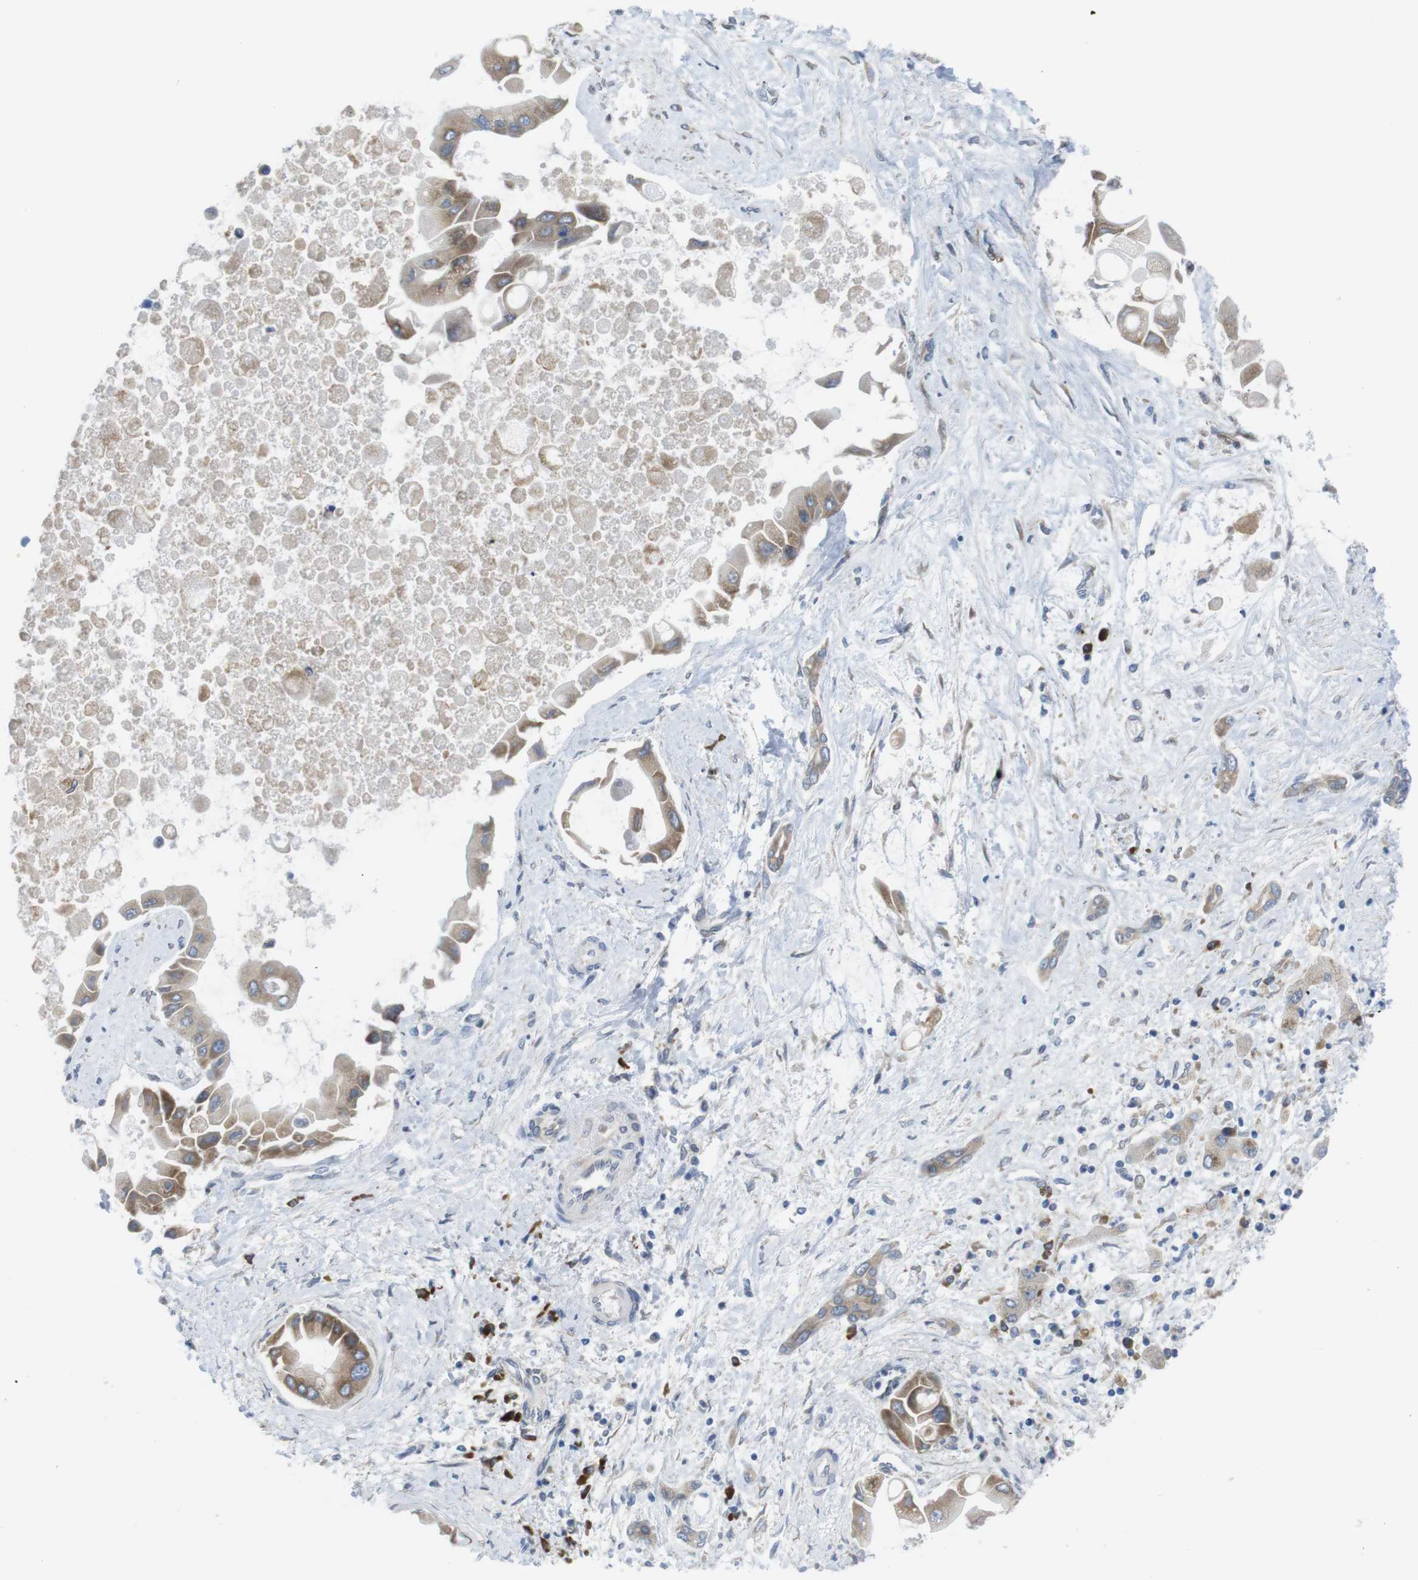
{"staining": {"intensity": "weak", "quantity": "25%-75%", "location": "cytoplasmic/membranous"}, "tissue": "liver cancer", "cell_type": "Tumor cells", "image_type": "cancer", "snomed": [{"axis": "morphology", "description": "Cholangiocarcinoma"}, {"axis": "topography", "description": "Liver"}], "caption": "There is low levels of weak cytoplasmic/membranous positivity in tumor cells of liver cancer (cholangiocarcinoma), as demonstrated by immunohistochemical staining (brown color).", "gene": "ERGIC3", "patient": {"sex": "male", "age": 50}}